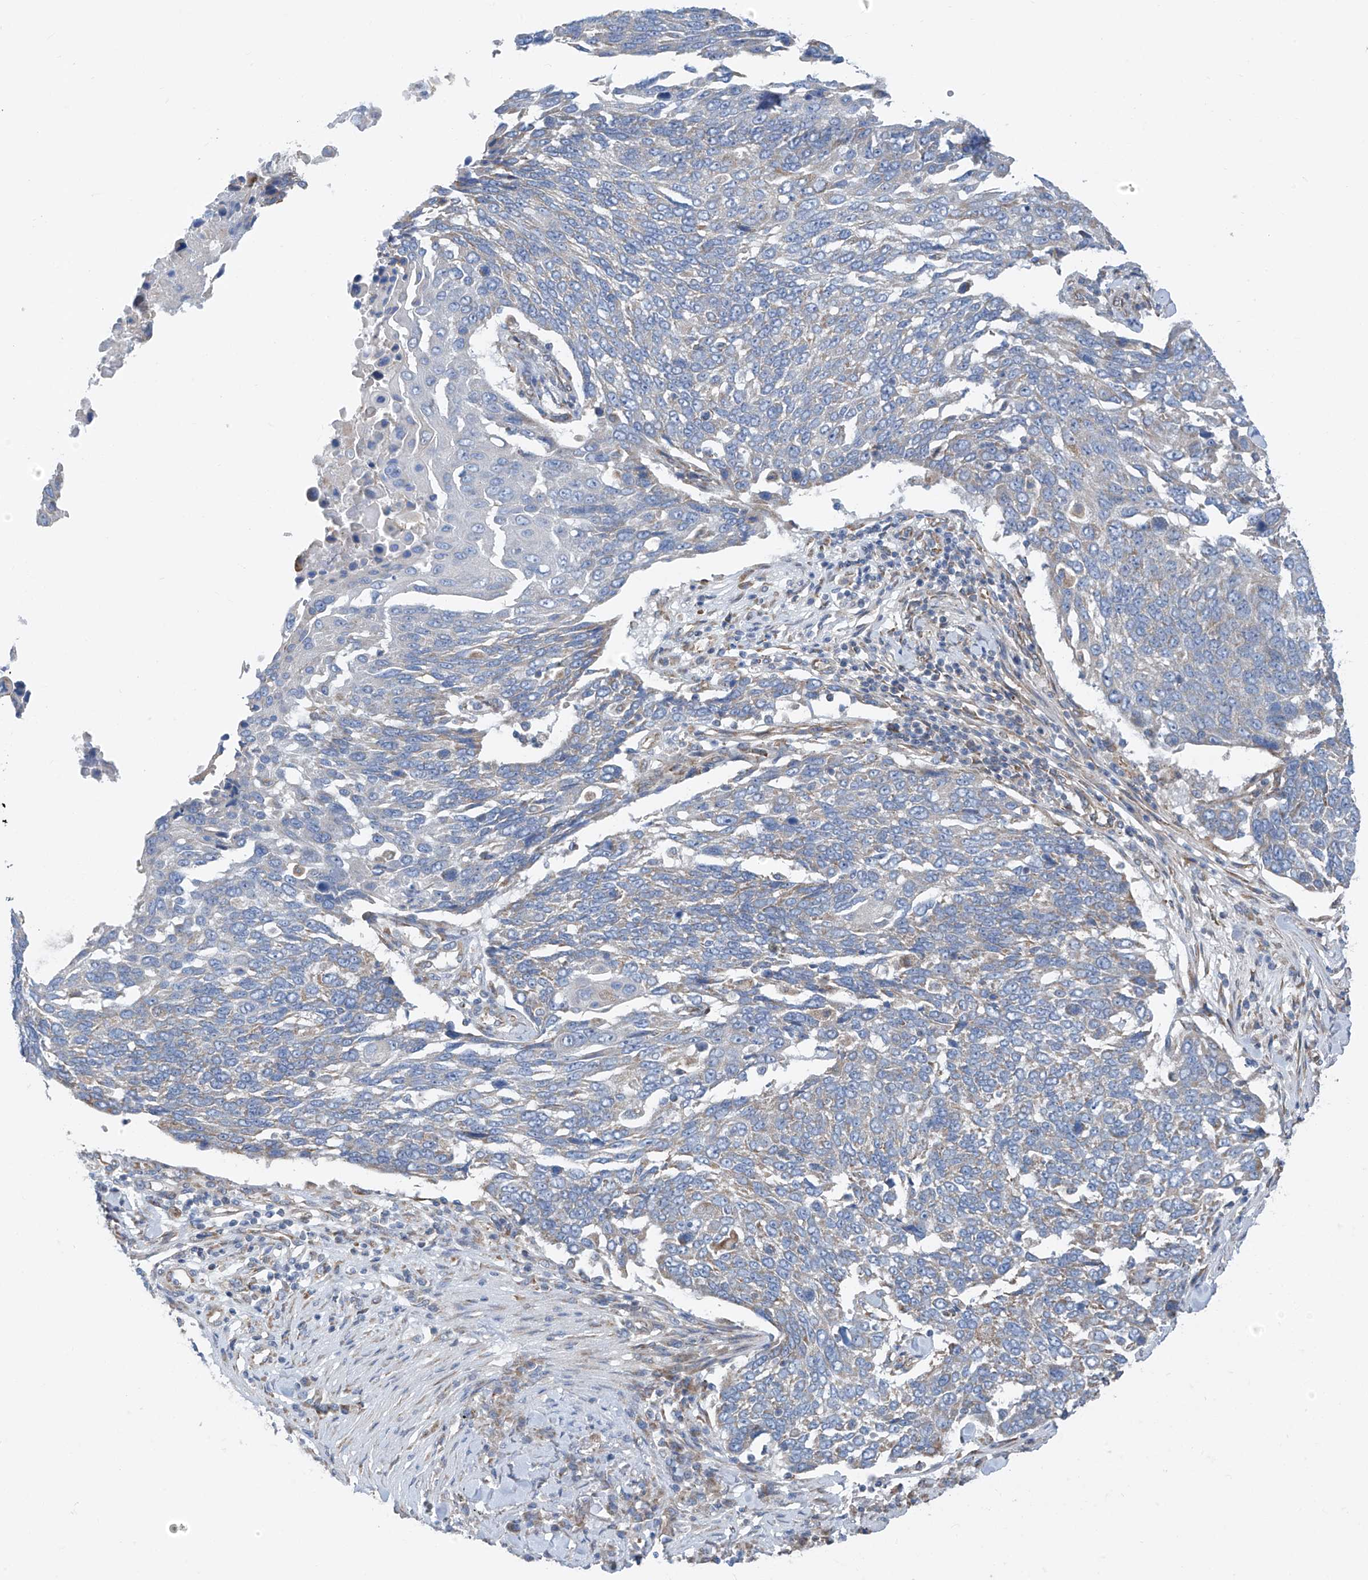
{"staining": {"intensity": "weak", "quantity": "<25%", "location": "cytoplasmic/membranous"}, "tissue": "lung cancer", "cell_type": "Tumor cells", "image_type": "cancer", "snomed": [{"axis": "morphology", "description": "Squamous cell carcinoma, NOS"}, {"axis": "topography", "description": "Lung"}], "caption": "Photomicrograph shows no significant protein expression in tumor cells of lung squamous cell carcinoma. Brightfield microscopy of immunohistochemistry (IHC) stained with DAB (brown) and hematoxylin (blue), captured at high magnification.", "gene": "EOMES", "patient": {"sex": "male", "age": 66}}